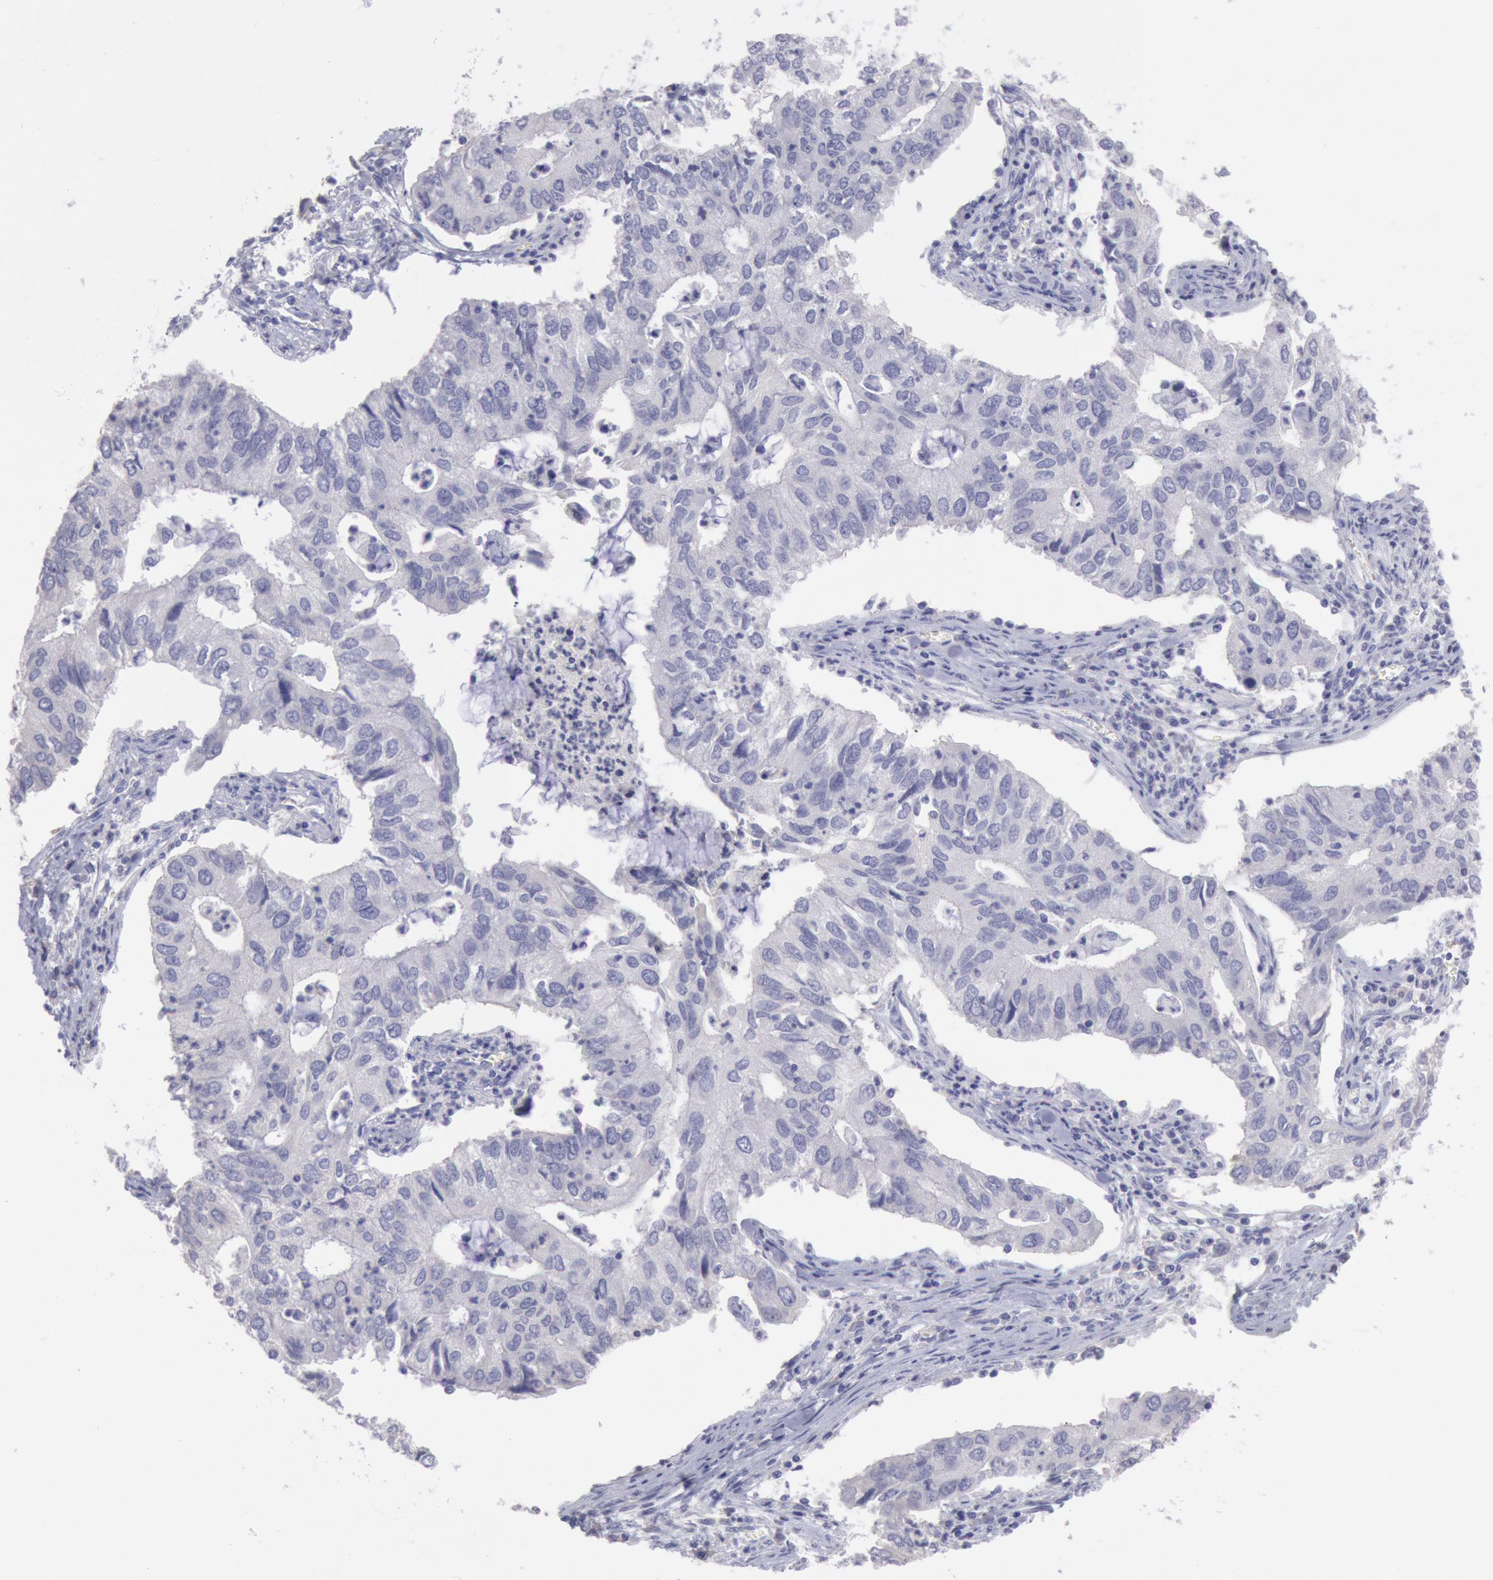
{"staining": {"intensity": "negative", "quantity": "none", "location": "none"}, "tissue": "lung cancer", "cell_type": "Tumor cells", "image_type": "cancer", "snomed": [{"axis": "morphology", "description": "Adenocarcinoma, NOS"}, {"axis": "topography", "description": "Lung"}], "caption": "This is an immunohistochemistry image of lung cancer (adenocarcinoma). There is no expression in tumor cells.", "gene": "MYH7", "patient": {"sex": "male", "age": 48}}